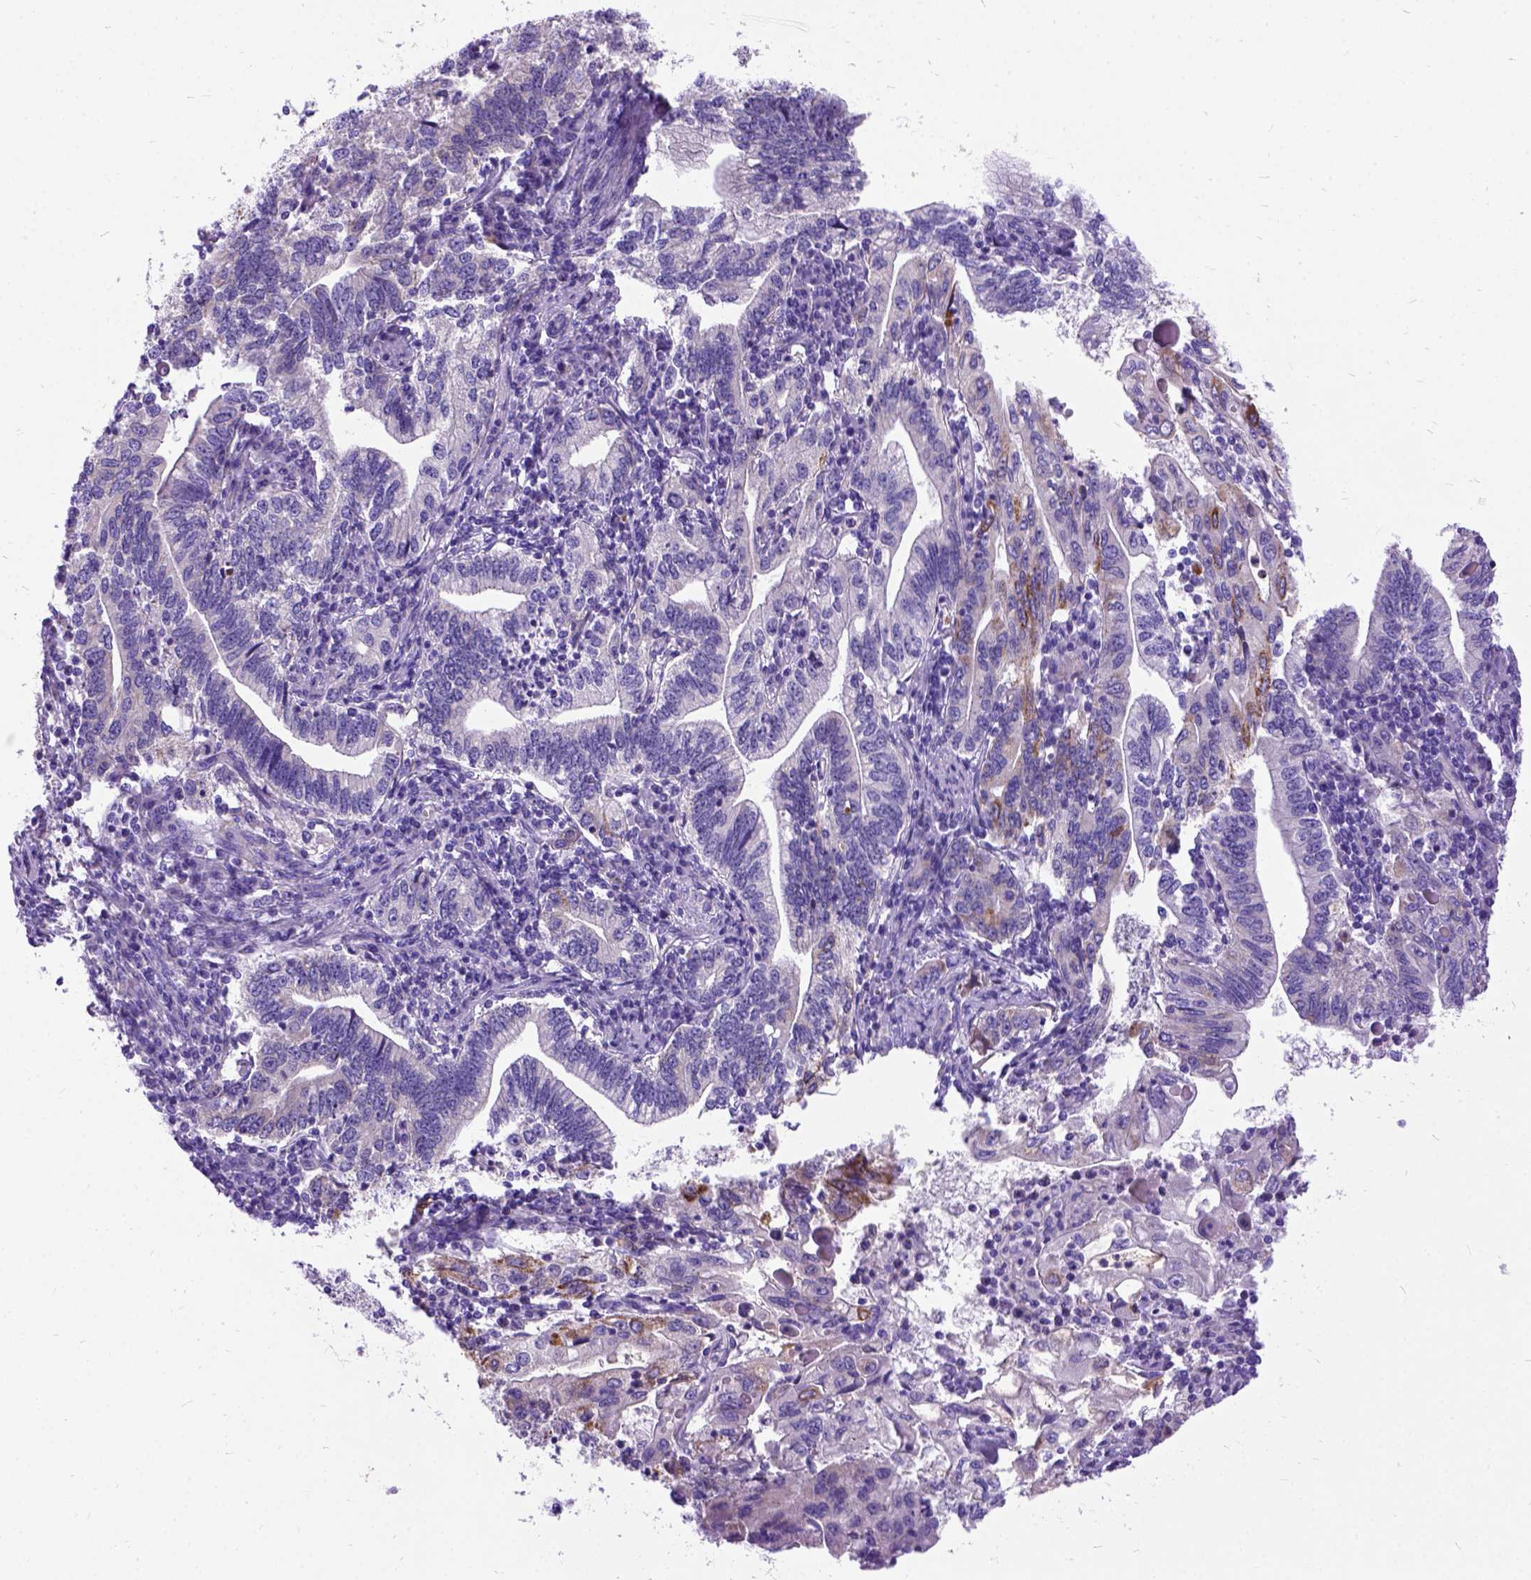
{"staining": {"intensity": "weak", "quantity": "<25%", "location": "cytoplasmic/membranous"}, "tissue": "stomach cancer", "cell_type": "Tumor cells", "image_type": "cancer", "snomed": [{"axis": "morphology", "description": "Adenocarcinoma, NOS"}, {"axis": "topography", "description": "Stomach, lower"}], "caption": "Adenocarcinoma (stomach) was stained to show a protein in brown. There is no significant staining in tumor cells.", "gene": "CFAP54", "patient": {"sex": "female", "age": 72}}